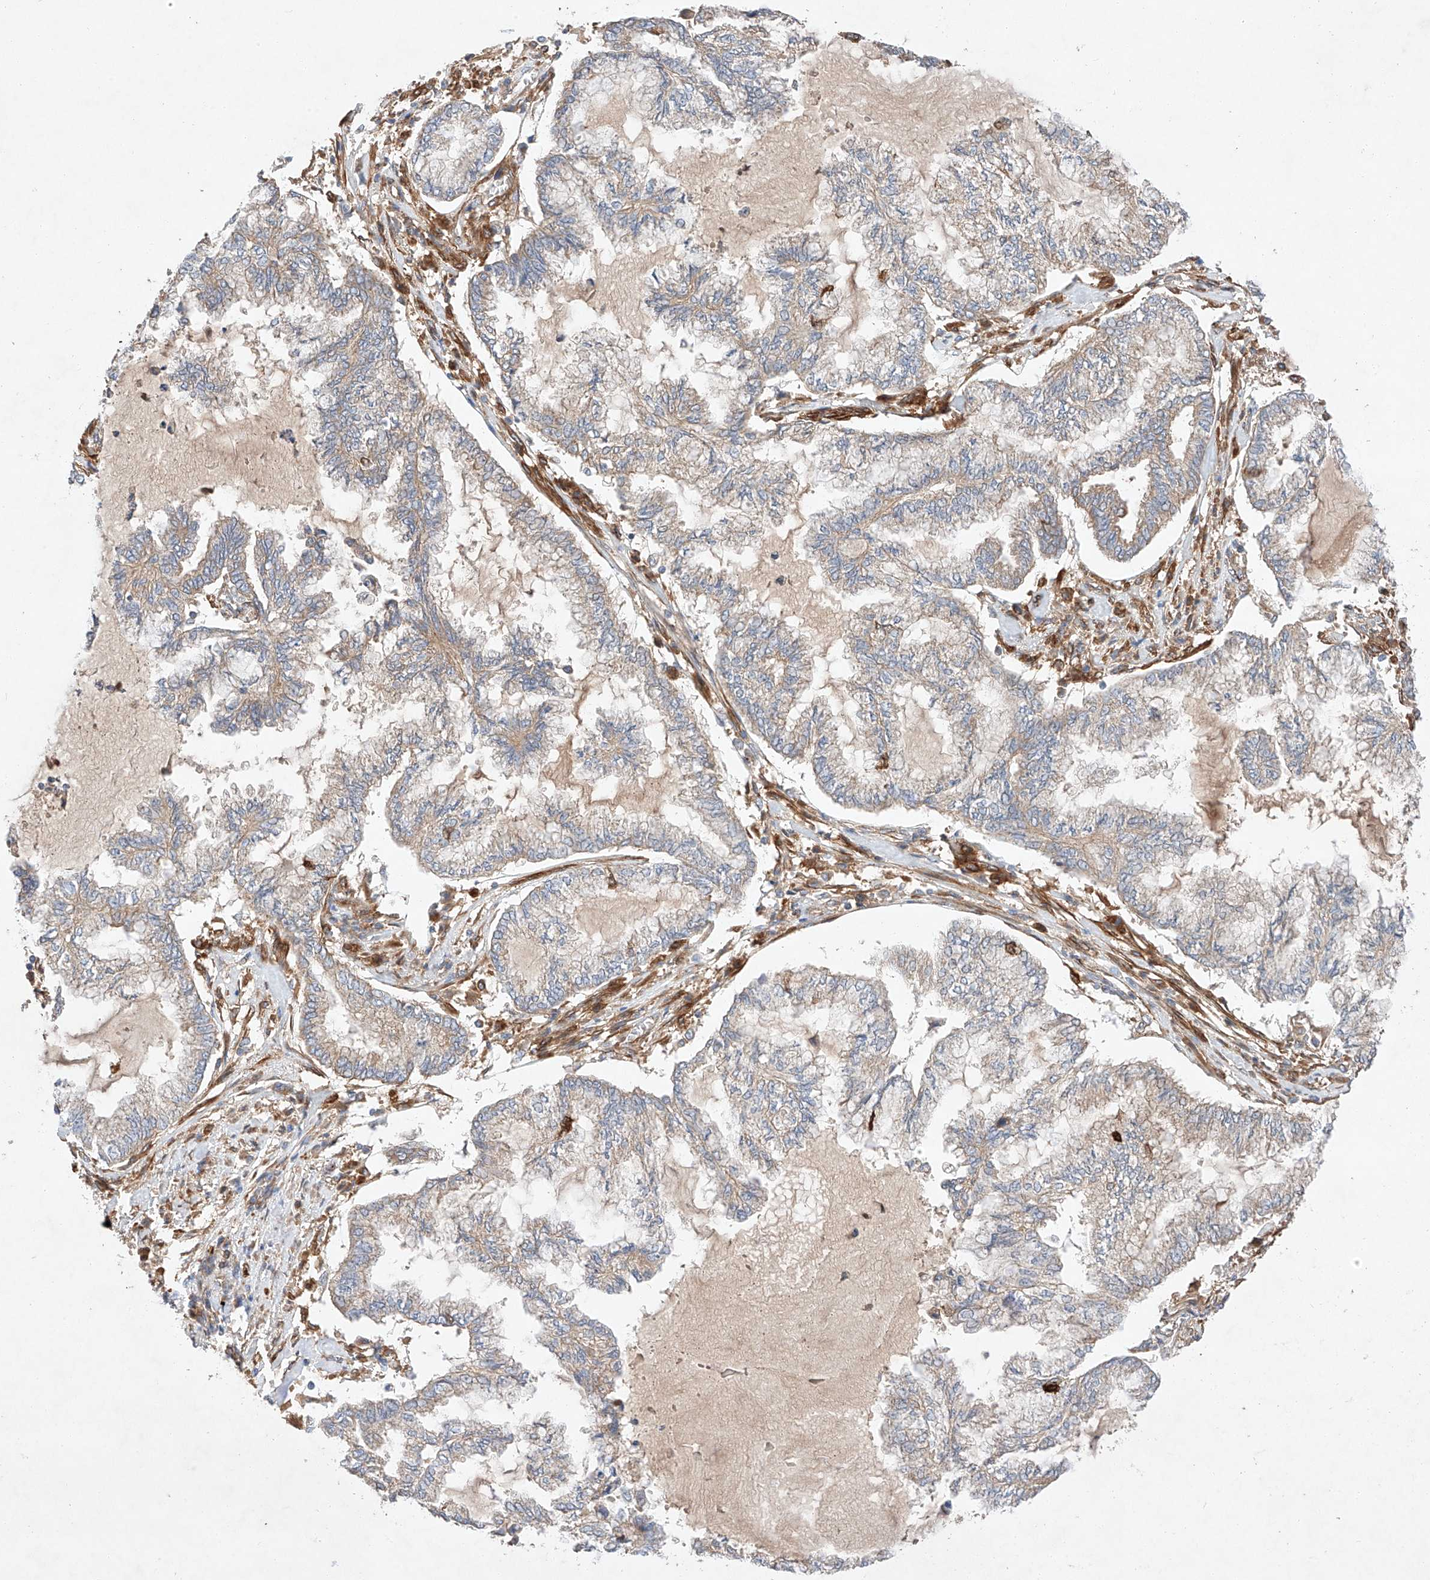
{"staining": {"intensity": "weak", "quantity": "25%-75%", "location": "cytoplasmic/membranous"}, "tissue": "endometrial cancer", "cell_type": "Tumor cells", "image_type": "cancer", "snomed": [{"axis": "morphology", "description": "Adenocarcinoma, NOS"}, {"axis": "topography", "description": "Endometrium"}], "caption": "The immunohistochemical stain highlights weak cytoplasmic/membranous staining in tumor cells of adenocarcinoma (endometrial) tissue.", "gene": "RAB23", "patient": {"sex": "female", "age": 86}}